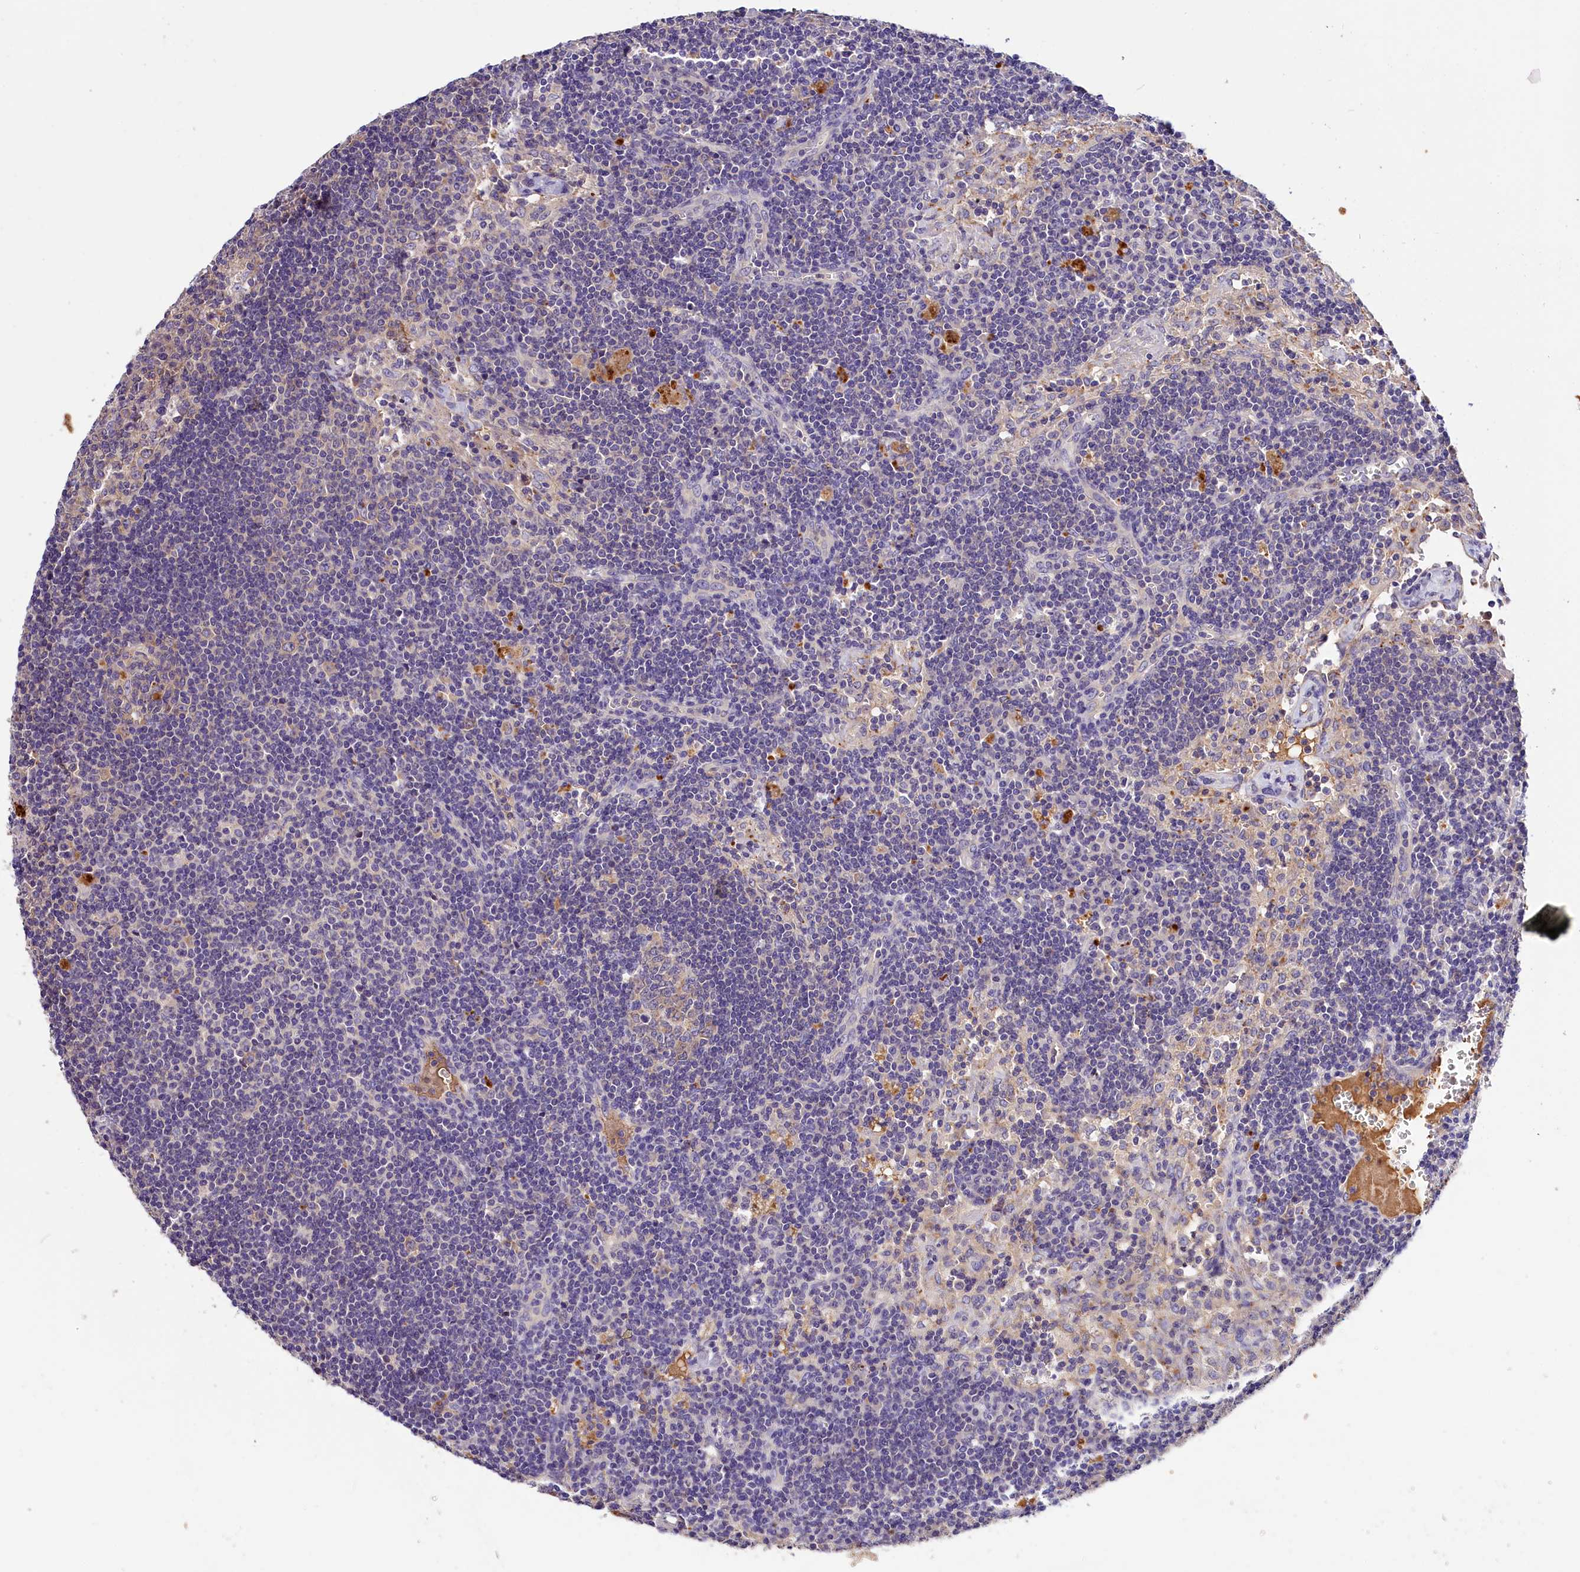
{"staining": {"intensity": "negative", "quantity": "none", "location": "none"}, "tissue": "lymph node", "cell_type": "Germinal center cells", "image_type": "normal", "snomed": [{"axis": "morphology", "description": "Normal tissue, NOS"}, {"axis": "topography", "description": "Lymph node"}], "caption": "Human lymph node stained for a protein using immunohistochemistry (IHC) exhibits no expression in germinal center cells.", "gene": "ARMC6", "patient": {"sex": "male", "age": 58}}